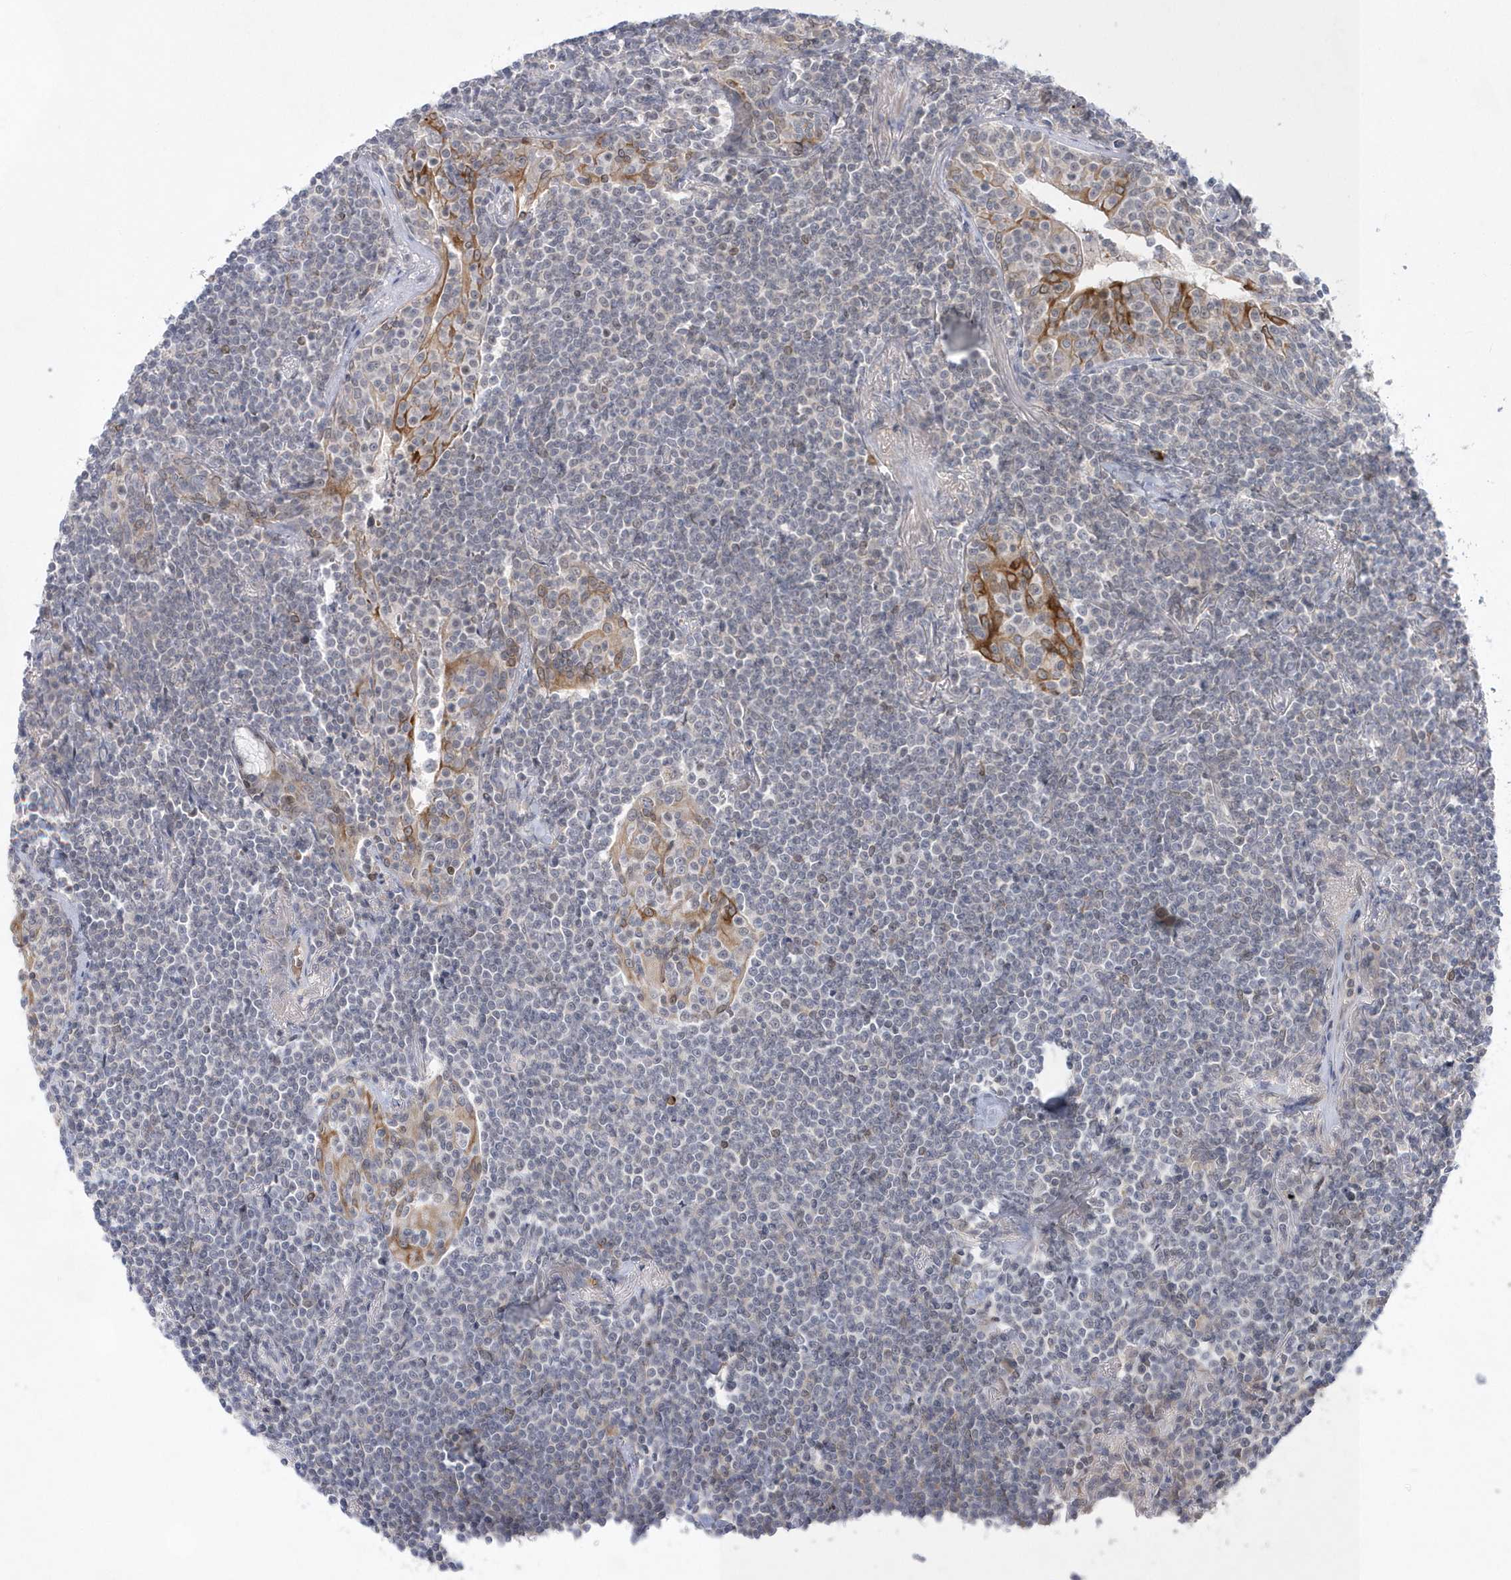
{"staining": {"intensity": "negative", "quantity": "none", "location": "none"}, "tissue": "lymphoma", "cell_type": "Tumor cells", "image_type": "cancer", "snomed": [{"axis": "morphology", "description": "Malignant lymphoma, non-Hodgkin's type, Low grade"}, {"axis": "topography", "description": "Lung"}], "caption": "High power microscopy micrograph of an IHC photomicrograph of low-grade malignant lymphoma, non-Hodgkin's type, revealing no significant staining in tumor cells.", "gene": "TMEM132B", "patient": {"sex": "female", "age": 71}}